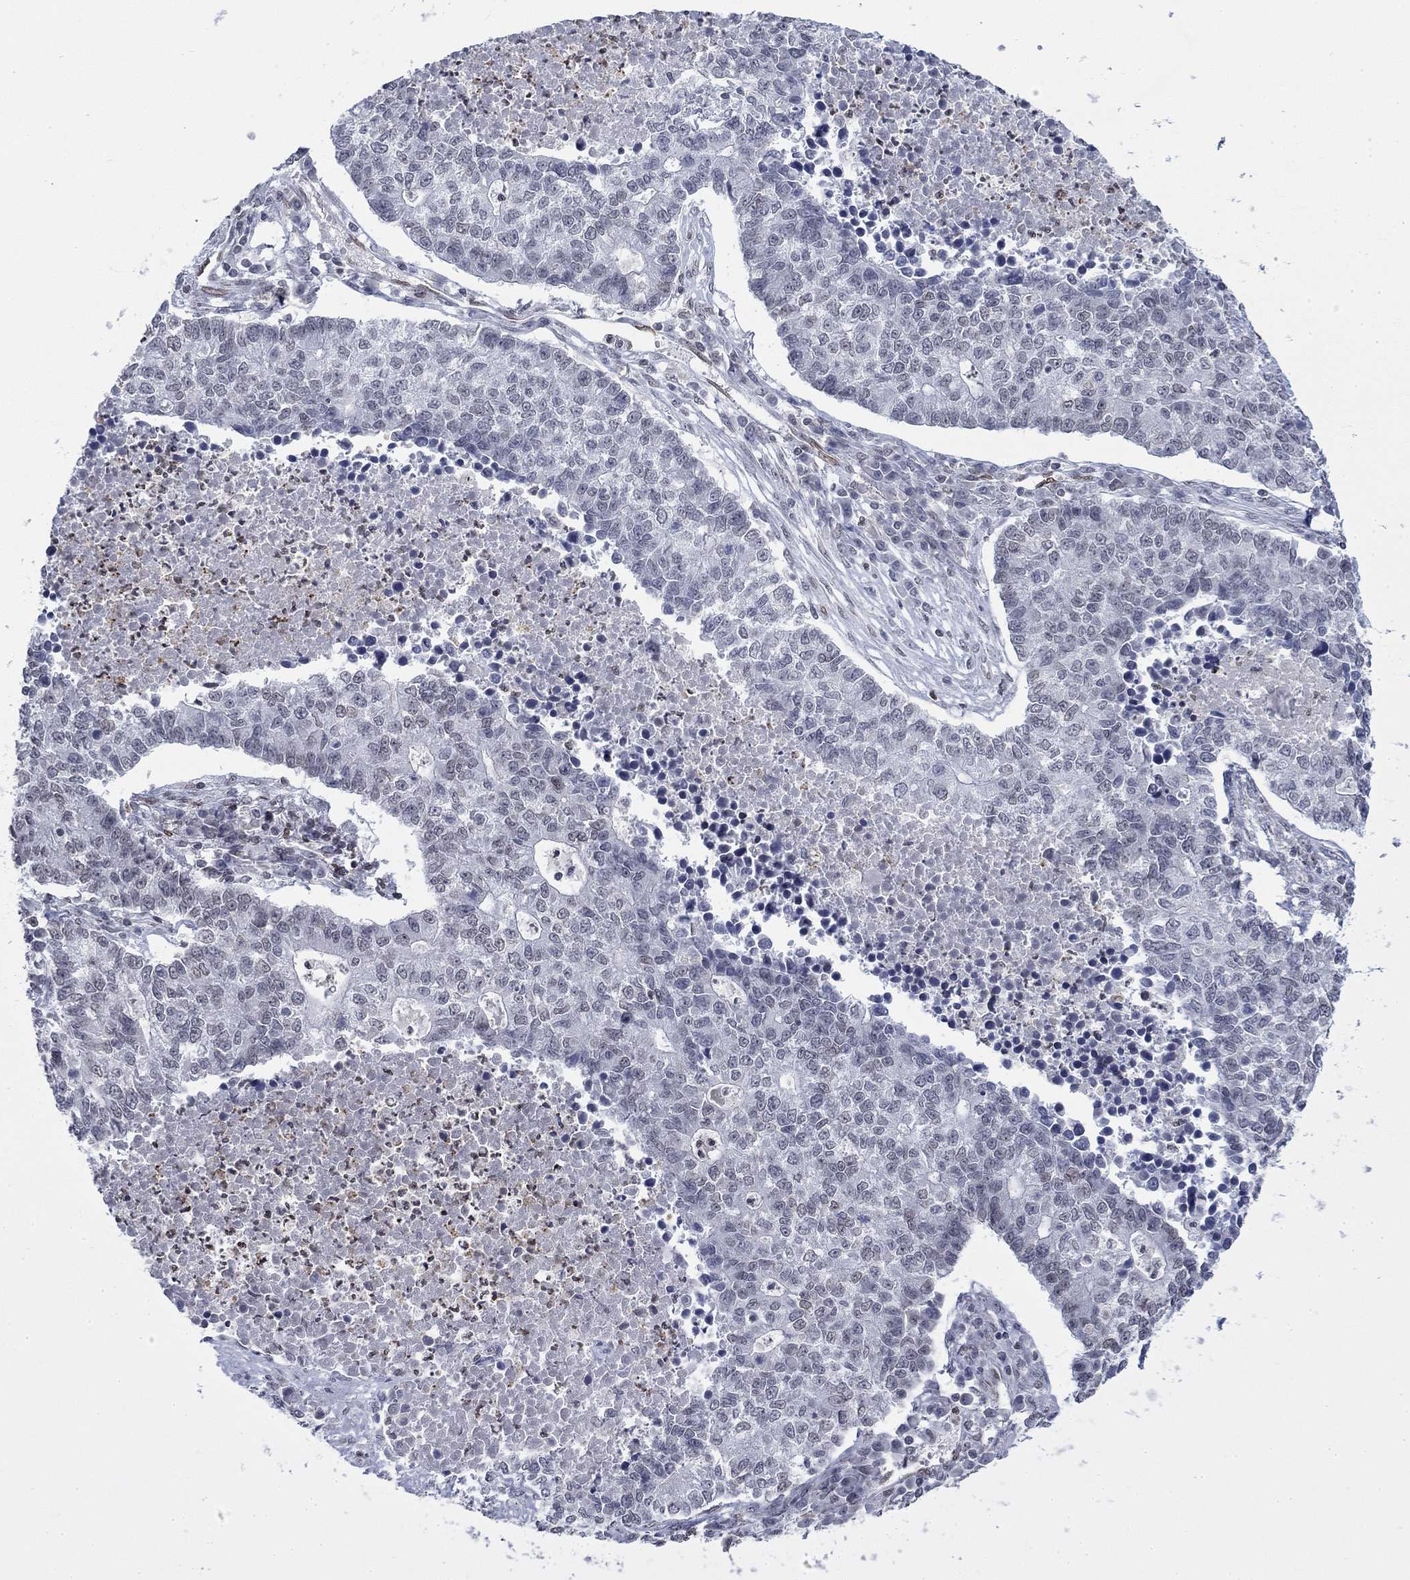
{"staining": {"intensity": "weak", "quantity": "<25%", "location": "nuclear"}, "tissue": "lung cancer", "cell_type": "Tumor cells", "image_type": "cancer", "snomed": [{"axis": "morphology", "description": "Adenocarcinoma, NOS"}, {"axis": "topography", "description": "Lung"}], "caption": "A high-resolution photomicrograph shows immunohistochemistry (IHC) staining of adenocarcinoma (lung), which reveals no significant expression in tumor cells. (Brightfield microscopy of DAB immunohistochemistry (IHC) at high magnification).", "gene": "TOR1AIP1", "patient": {"sex": "male", "age": 57}}